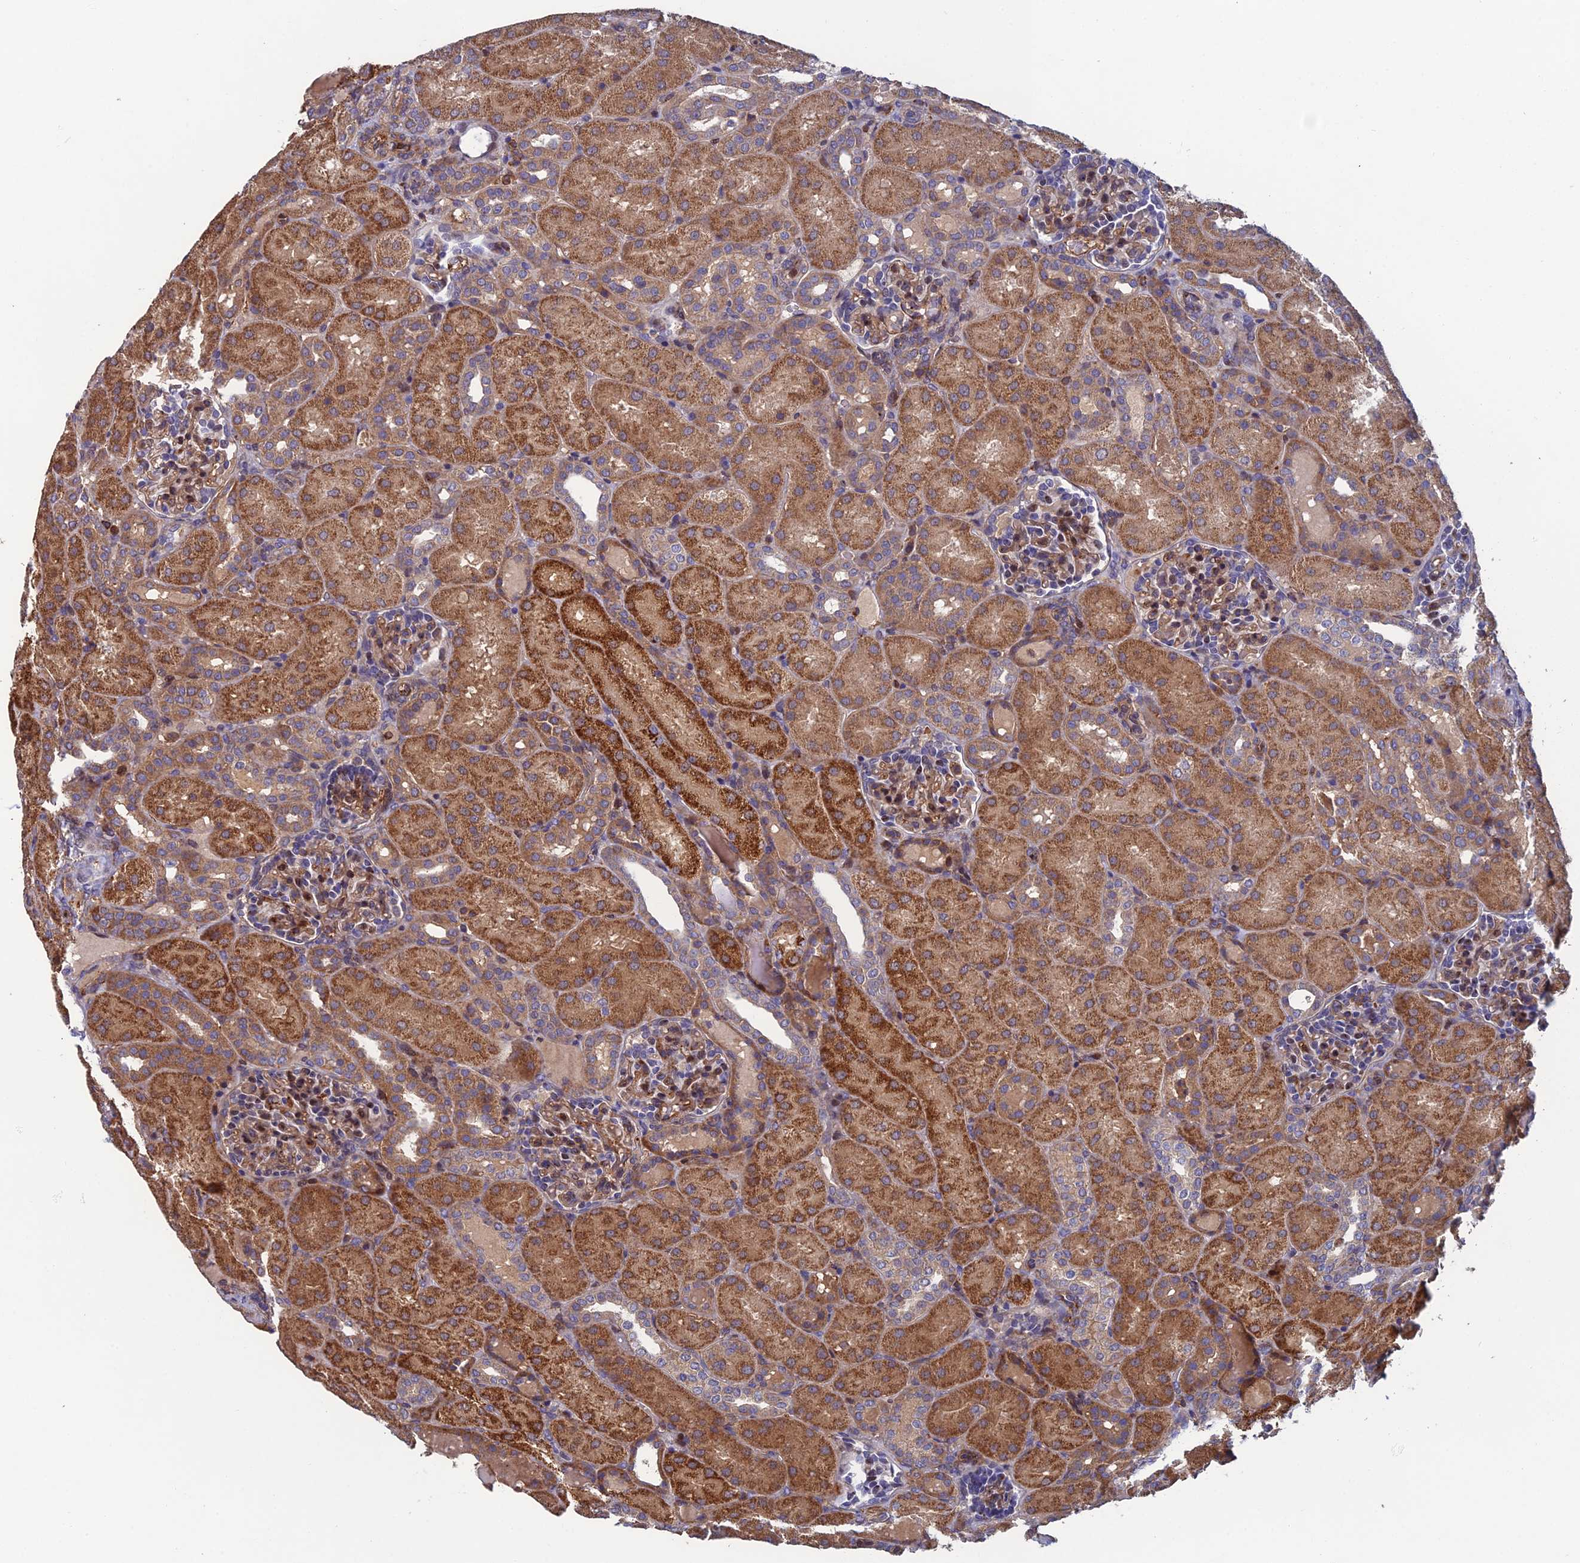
{"staining": {"intensity": "weak", "quantity": ">75%", "location": "cytoplasmic/membranous"}, "tissue": "kidney", "cell_type": "Cells in glomeruli", "image_type": "normal", "snomed": [{"axis": "morphology", "description": "Normal tissue, NOS"}, {"axis": "topography", "description": "Kidney"}], "caption": "This photomicrograph displays benign kidney stained with immunohistochemistry to label a protein in brown. The cytoplasmic/membranous of cells in glomeruli show weak positivity for the protein. Nuclei are counter-stained blue.", "gene": "C15orf62", "patient": {"sex": "male", "age": 1}}